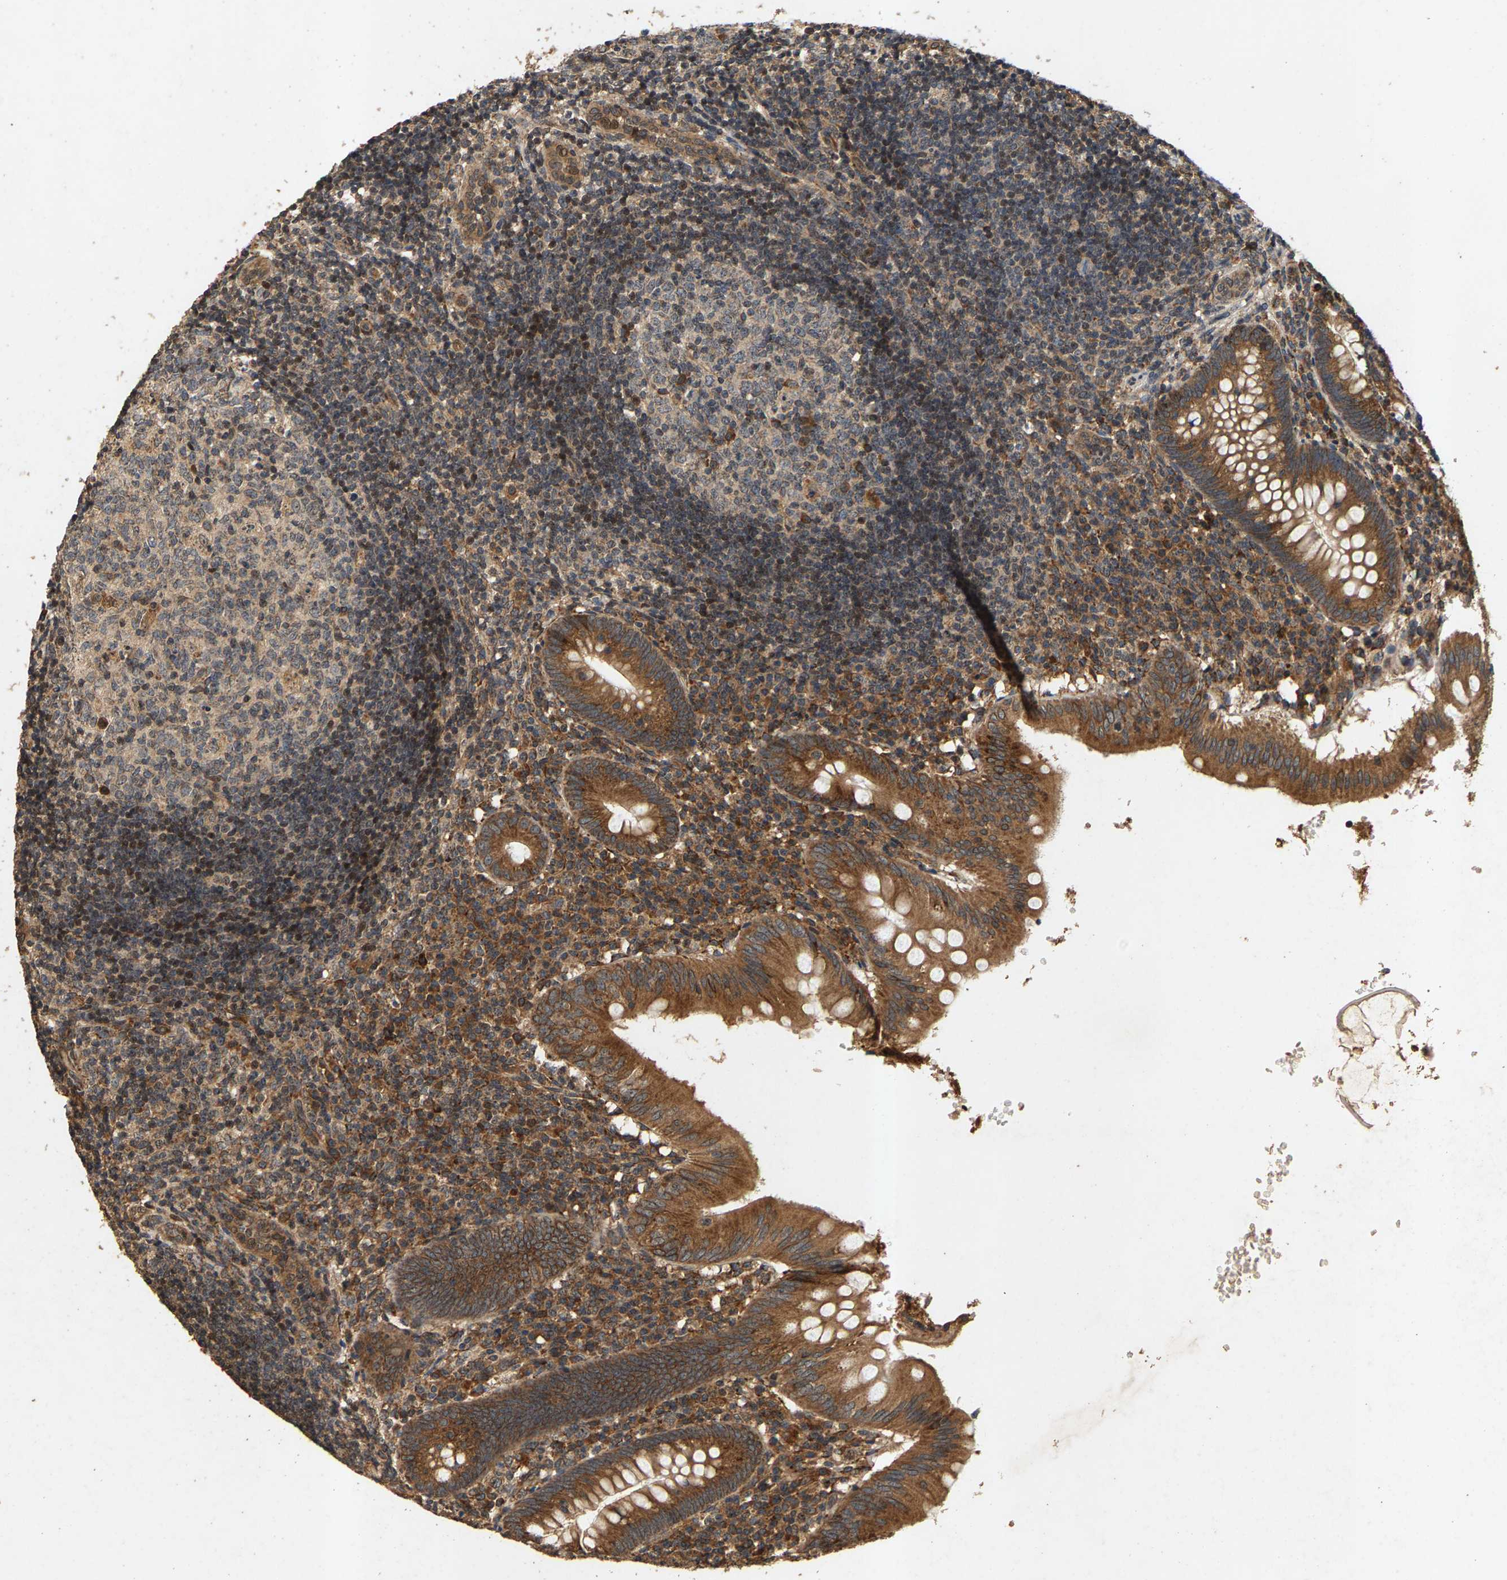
{"staining": {"intensity": "moderate", "quantity": ">75%", "location": "cytoplasmic/membranous"}, "tissue": "appendix", "cell_type": "Glandular cells", "image_type": "normal", "snomed": [{"axis": "morphology", "description": "Normal tissue, NOS"}, {"axis": "topography", "description": "Appendix"}], "caption": "A high-resolution photomicrograph shows immunohistochemistry staining of benign appendix, which displays moderate cytoplasmic/membranous positivity in about >75% of glandular cells.", "gene": "CIDEC", "patient": {"sex": "male", "age": 8}}